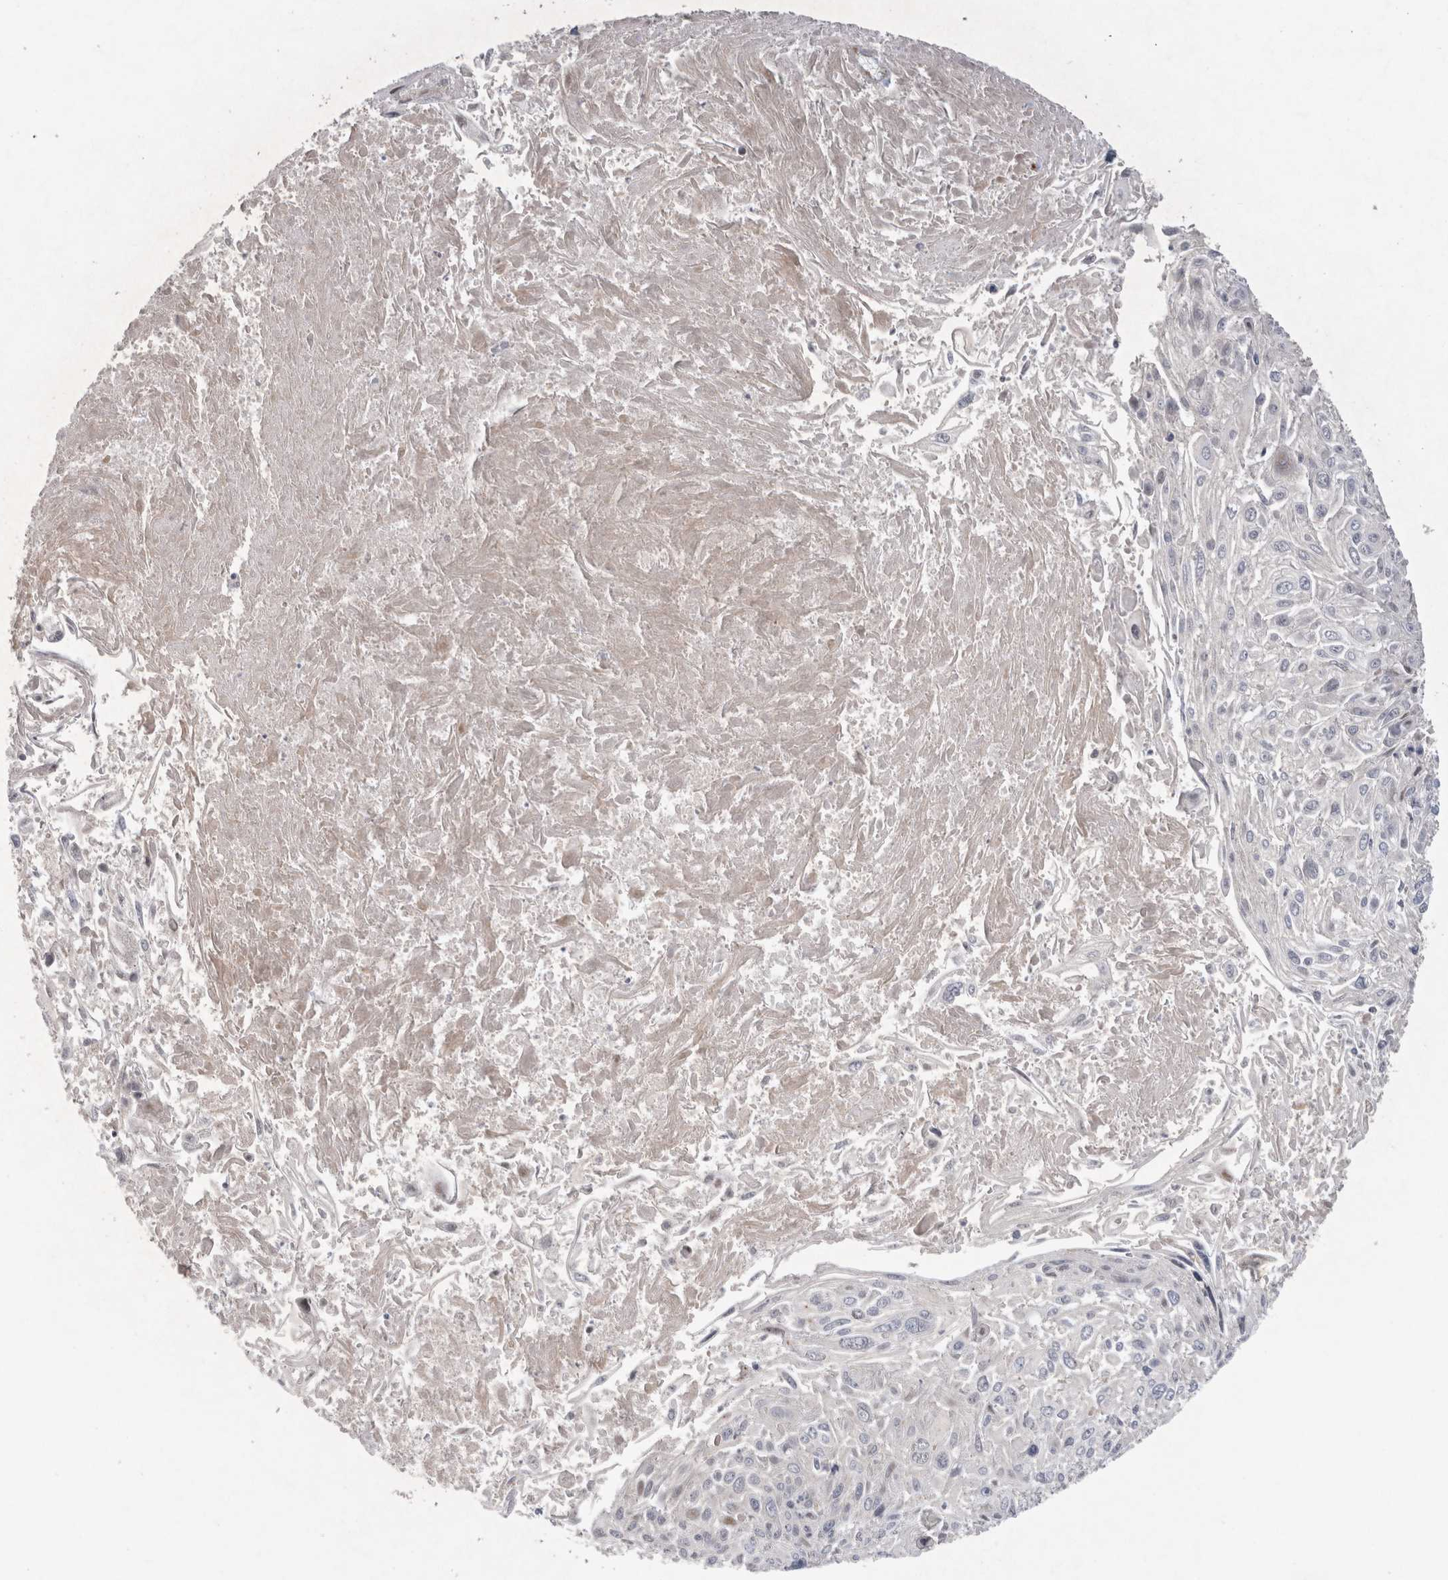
{"staining": {"intensity": "negative", "quantity": "none", "location": "none"}, "tissue": "cervical cancer", "cell_type": "Tumor cells", "image_type": "cancer", "snomed": [{"axis": "morphology", "description": "Squamous cell carcinoma, NOS"}, {"axis": "topography", "description": "Cervix"}], "caption": "There is no significant expression in tumor cells of cervical cancer.", "gene": "HTT", "patient": {"sex": "female", "age": 51}}